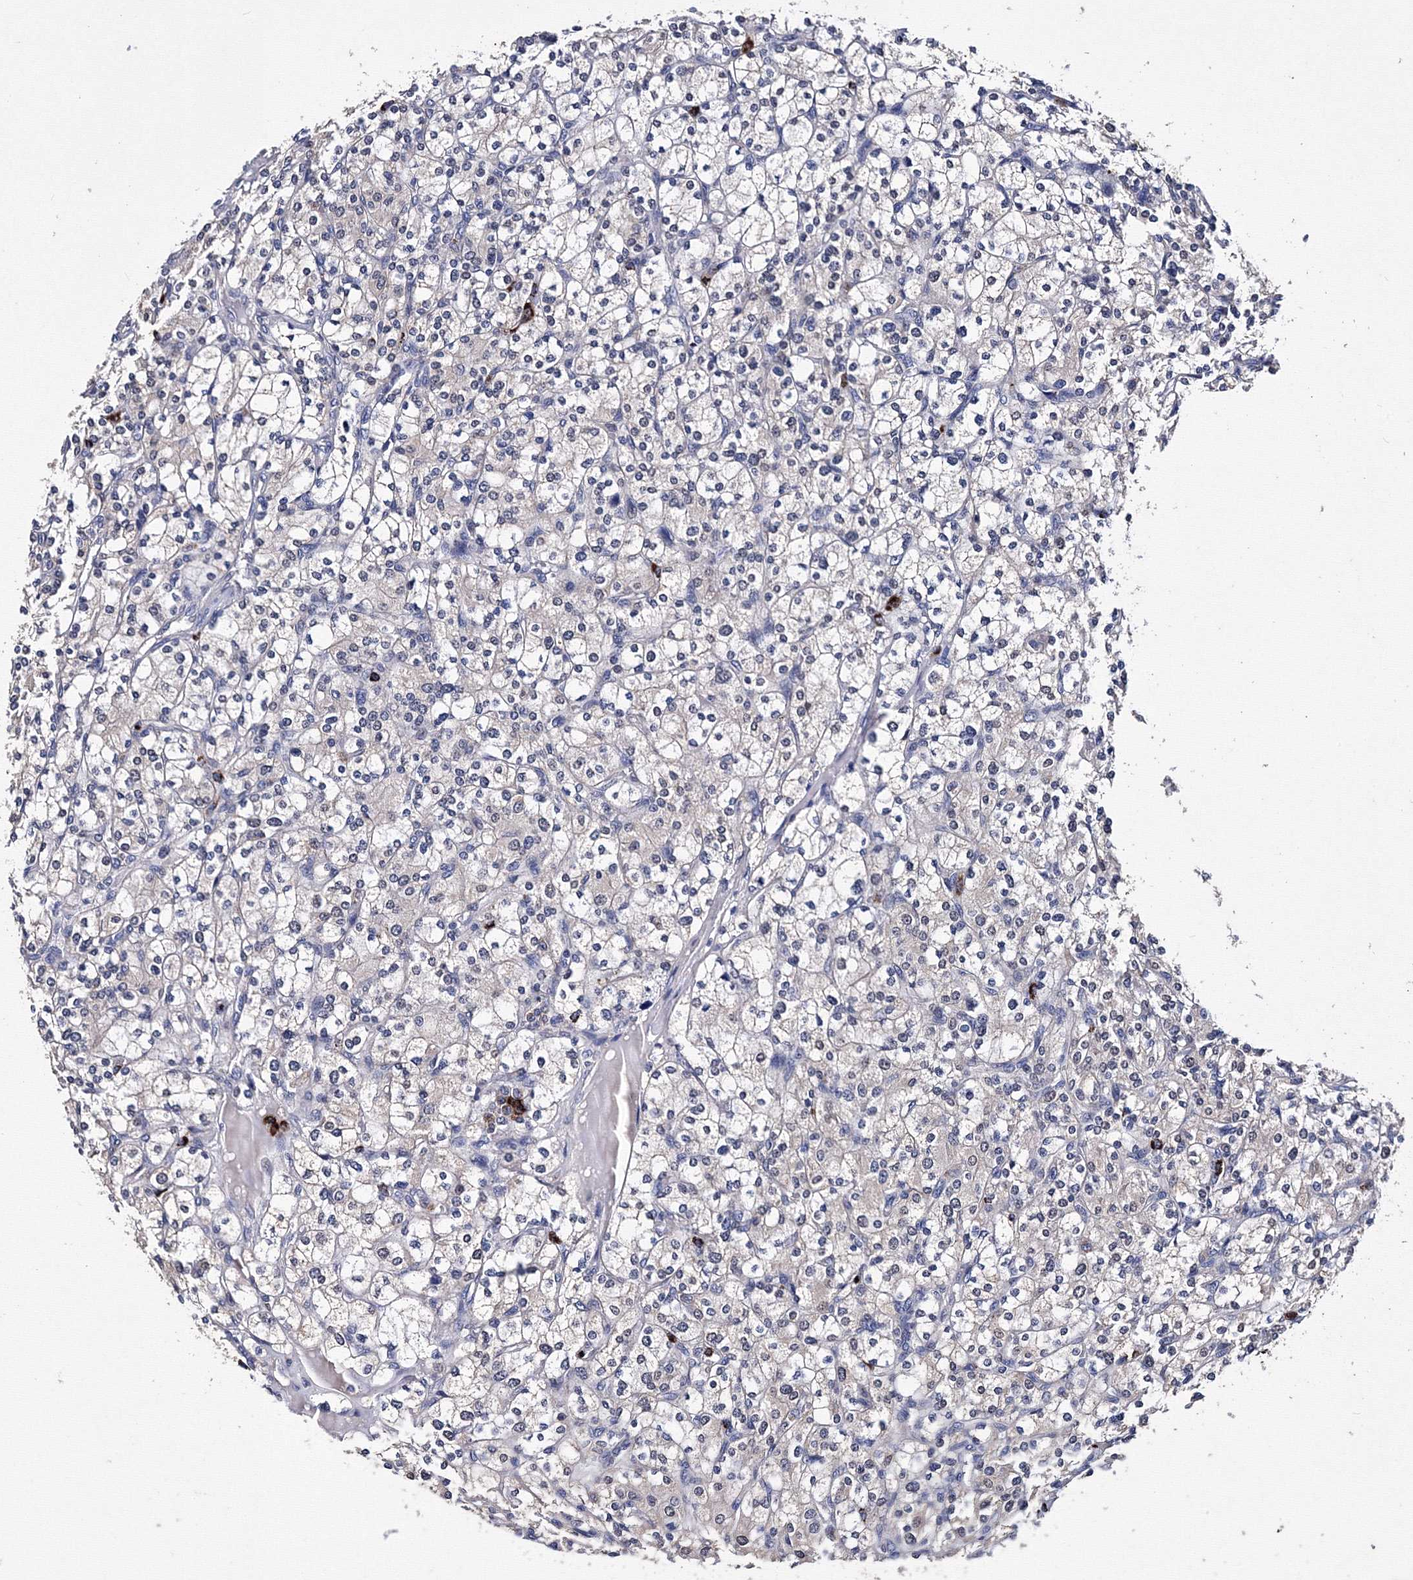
{"staining": {"intensity": "negative", "quantity": "none", "location": "none"}, "tissue": "renal cancer", "cell_type": "Tumor cells", "image_type": "cancer", "snomed": [{"axis": "morphology", "description": "Adenocarcinoma, NOS"}, {"axis": "topography", "description": "Kidney"}], "caption": "DAB immunohistochemical staining of human renal cancer exhibits no significant positivity in tumor cells.", "gene": "PHYKPL", "patient": {"sex": "male", "age": 77}}